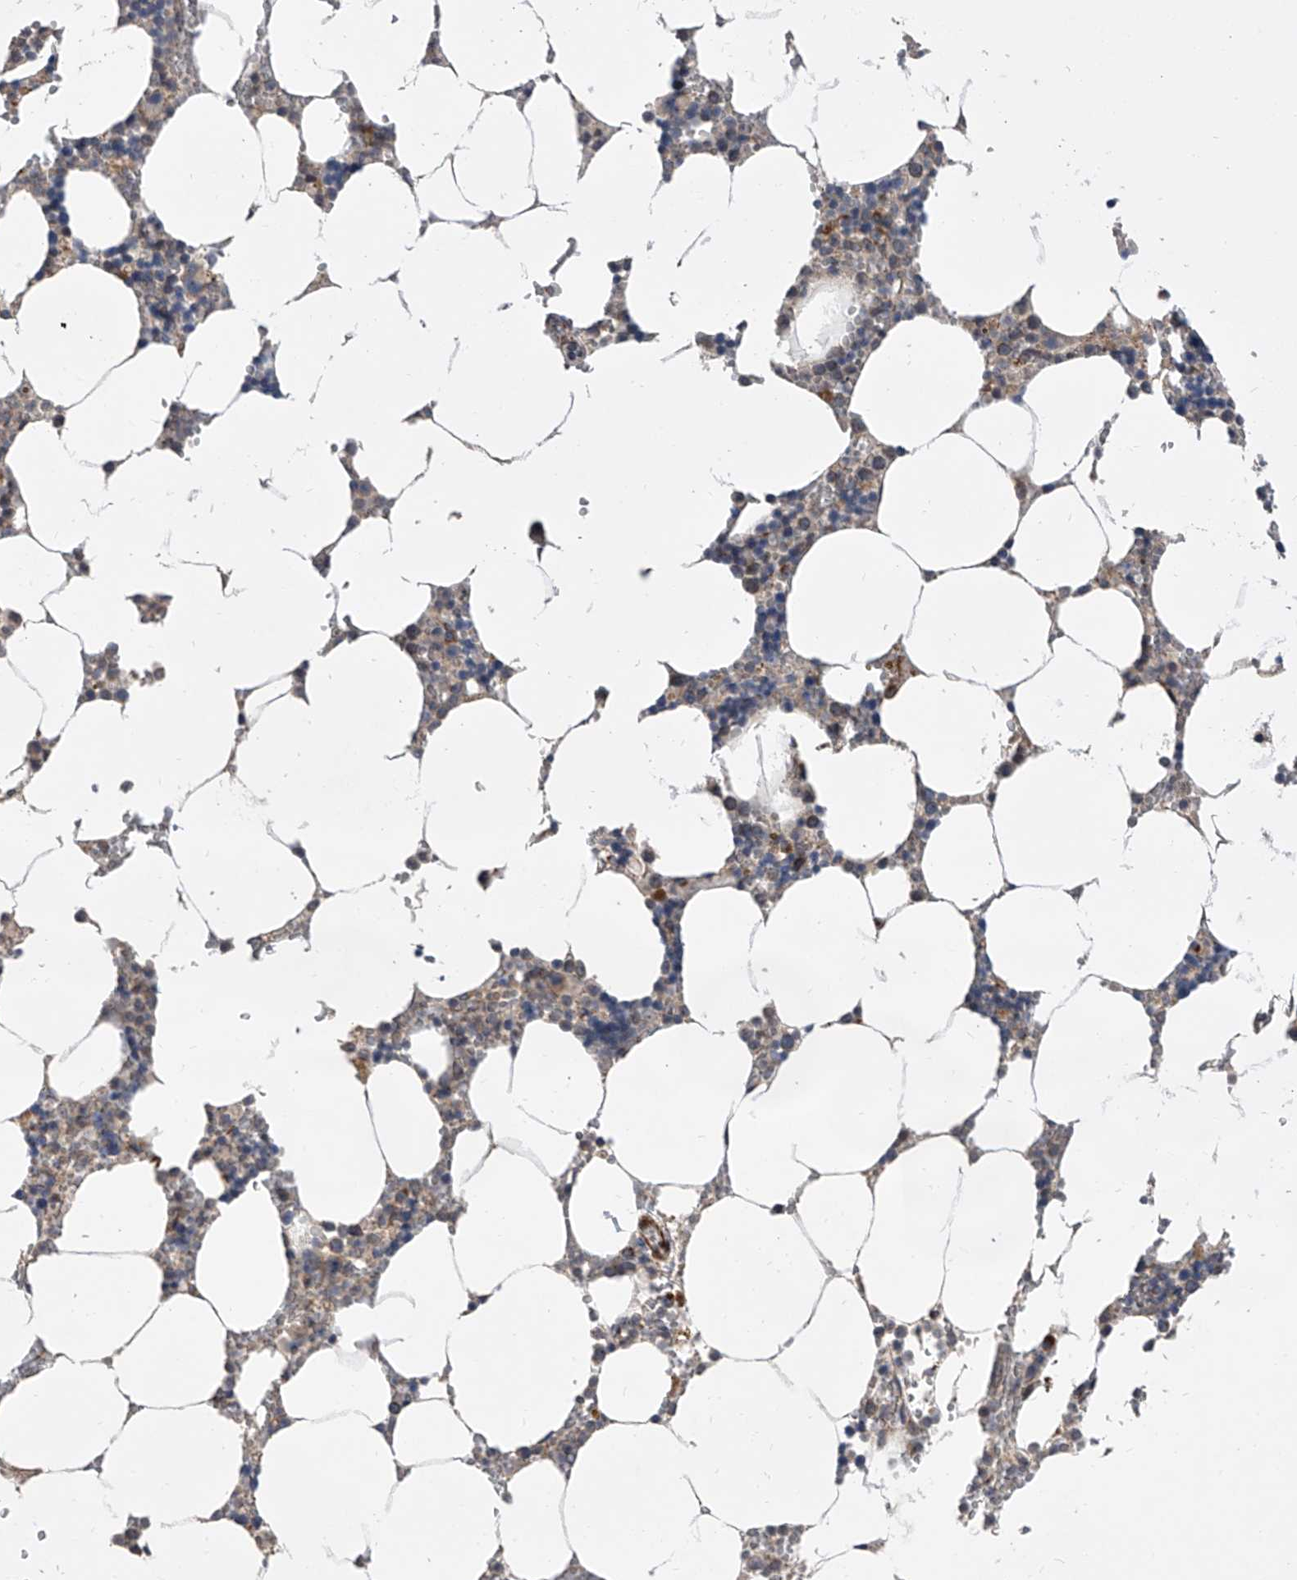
{"staining": {"intensity": "moderate", "quantity": "<25%", "location": "cytoplasmic/membranous"}, "tissue": "bone marrow", "cell_type": "Hematopoietic cells", "image_type": "normal", "snomed": [{"axis": "morphology", "description": "Normal tissue, NOS"}, {"axis": "topography", "description": "Bone marrow"}], "caption": "Protein staining of benign bone marrow shows moderate cytoplasmic/membranous staining in approximately <25% of hematopoietic cells. (brown staining indicates protein expression, while blue staining denotes nuclei).", "gene": "DLGAP2", "patient": {"sex": "male", "age": 70}}